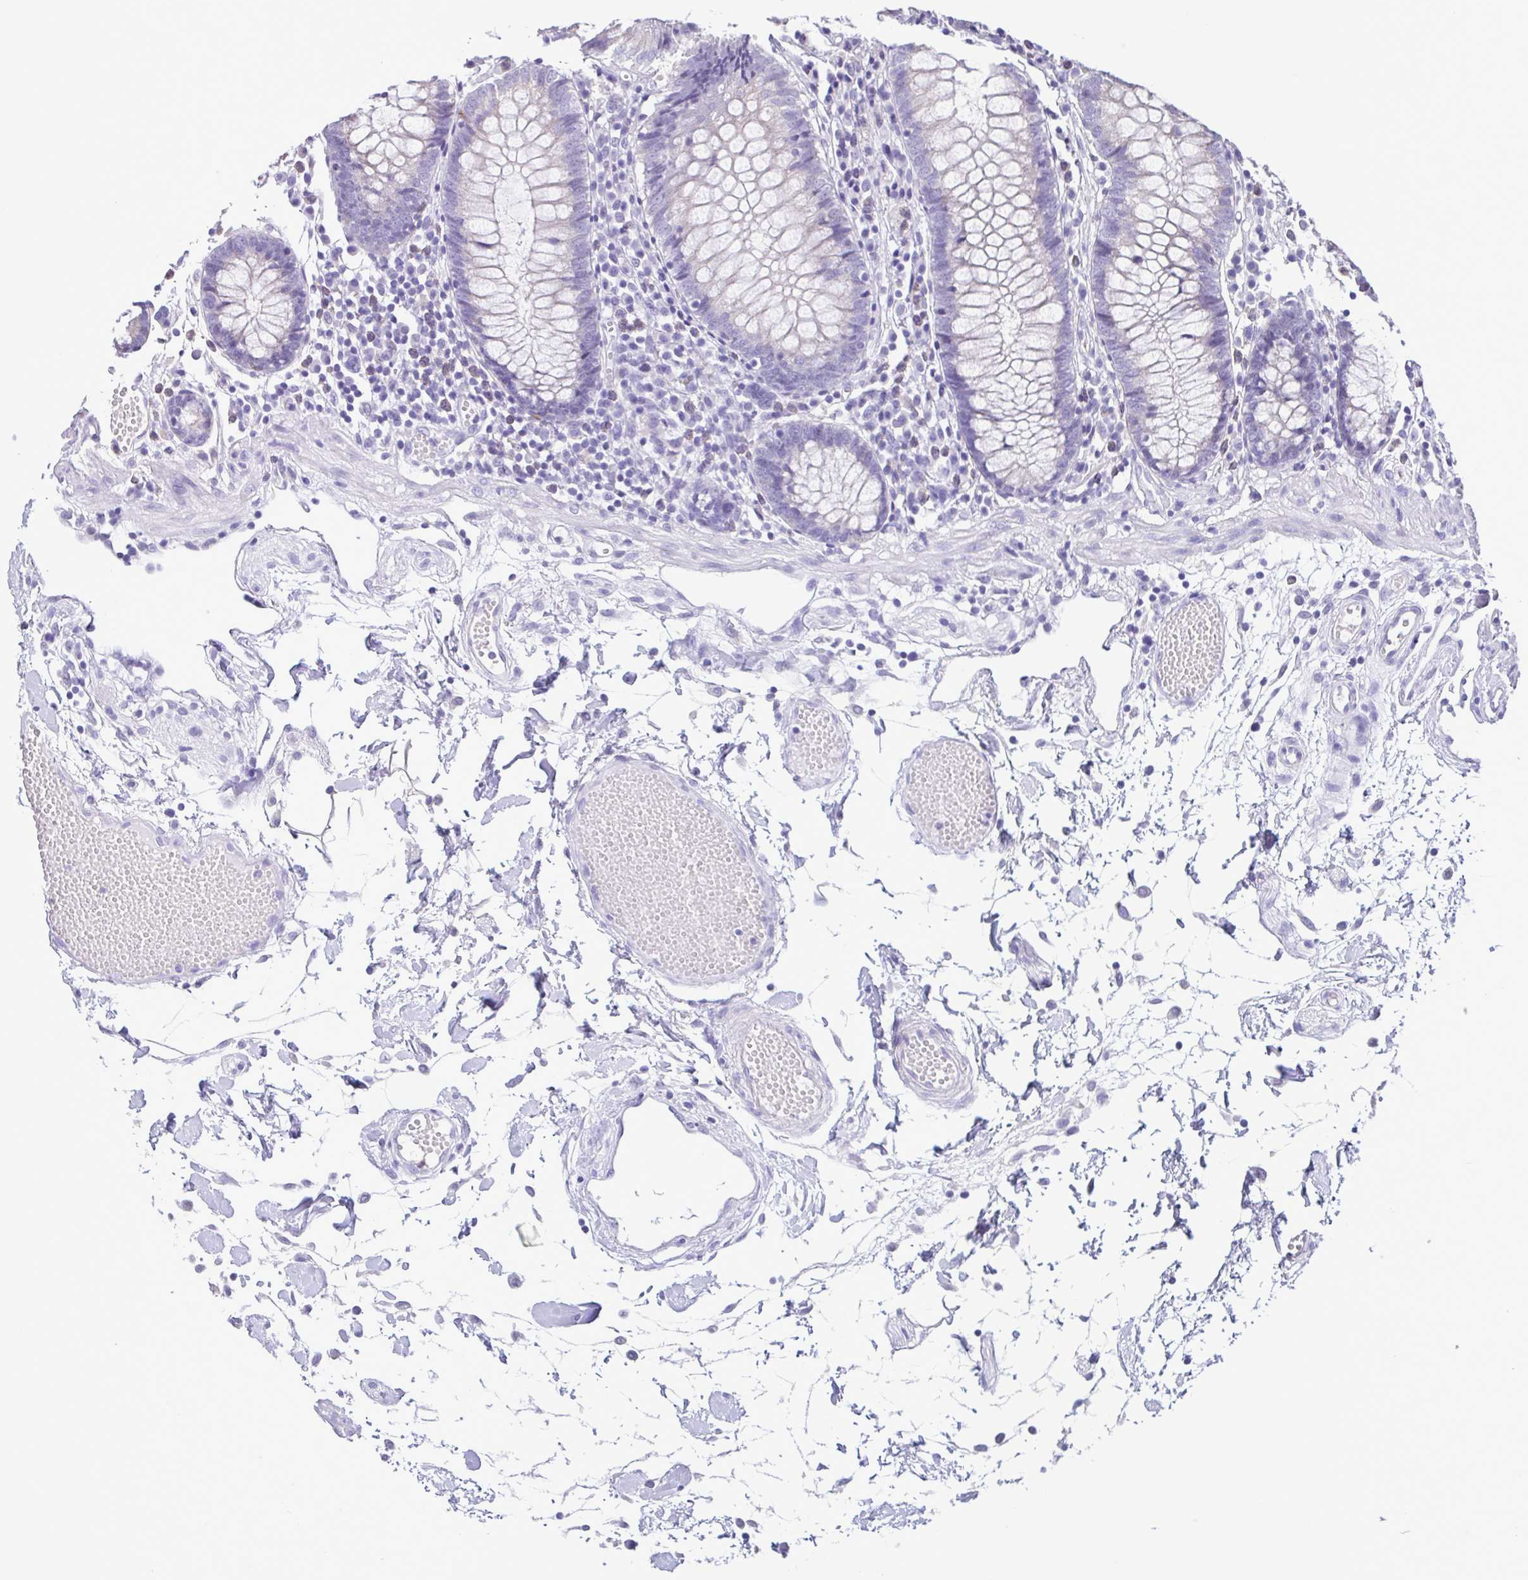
{"staining": {"intensity": "negative", "quantity": "none", "location": "none"}, "tissue": "colon", "cell_type": "Endothelial cells", "image_type": "normal", "snomed": [{"axis": "morphology", "description": "Normal tissue, NOS"}, {"axis": "morphology", "description": "Adenocarcinoma, NOS"}, {"axis": "topography", "description": "Colon"}], "caption": "Colon stained for a protein using immunohistochemistry displays no staining endothelial cells.", "gene": "CBY2", "patient": {"sex": "male", "age": 83}}